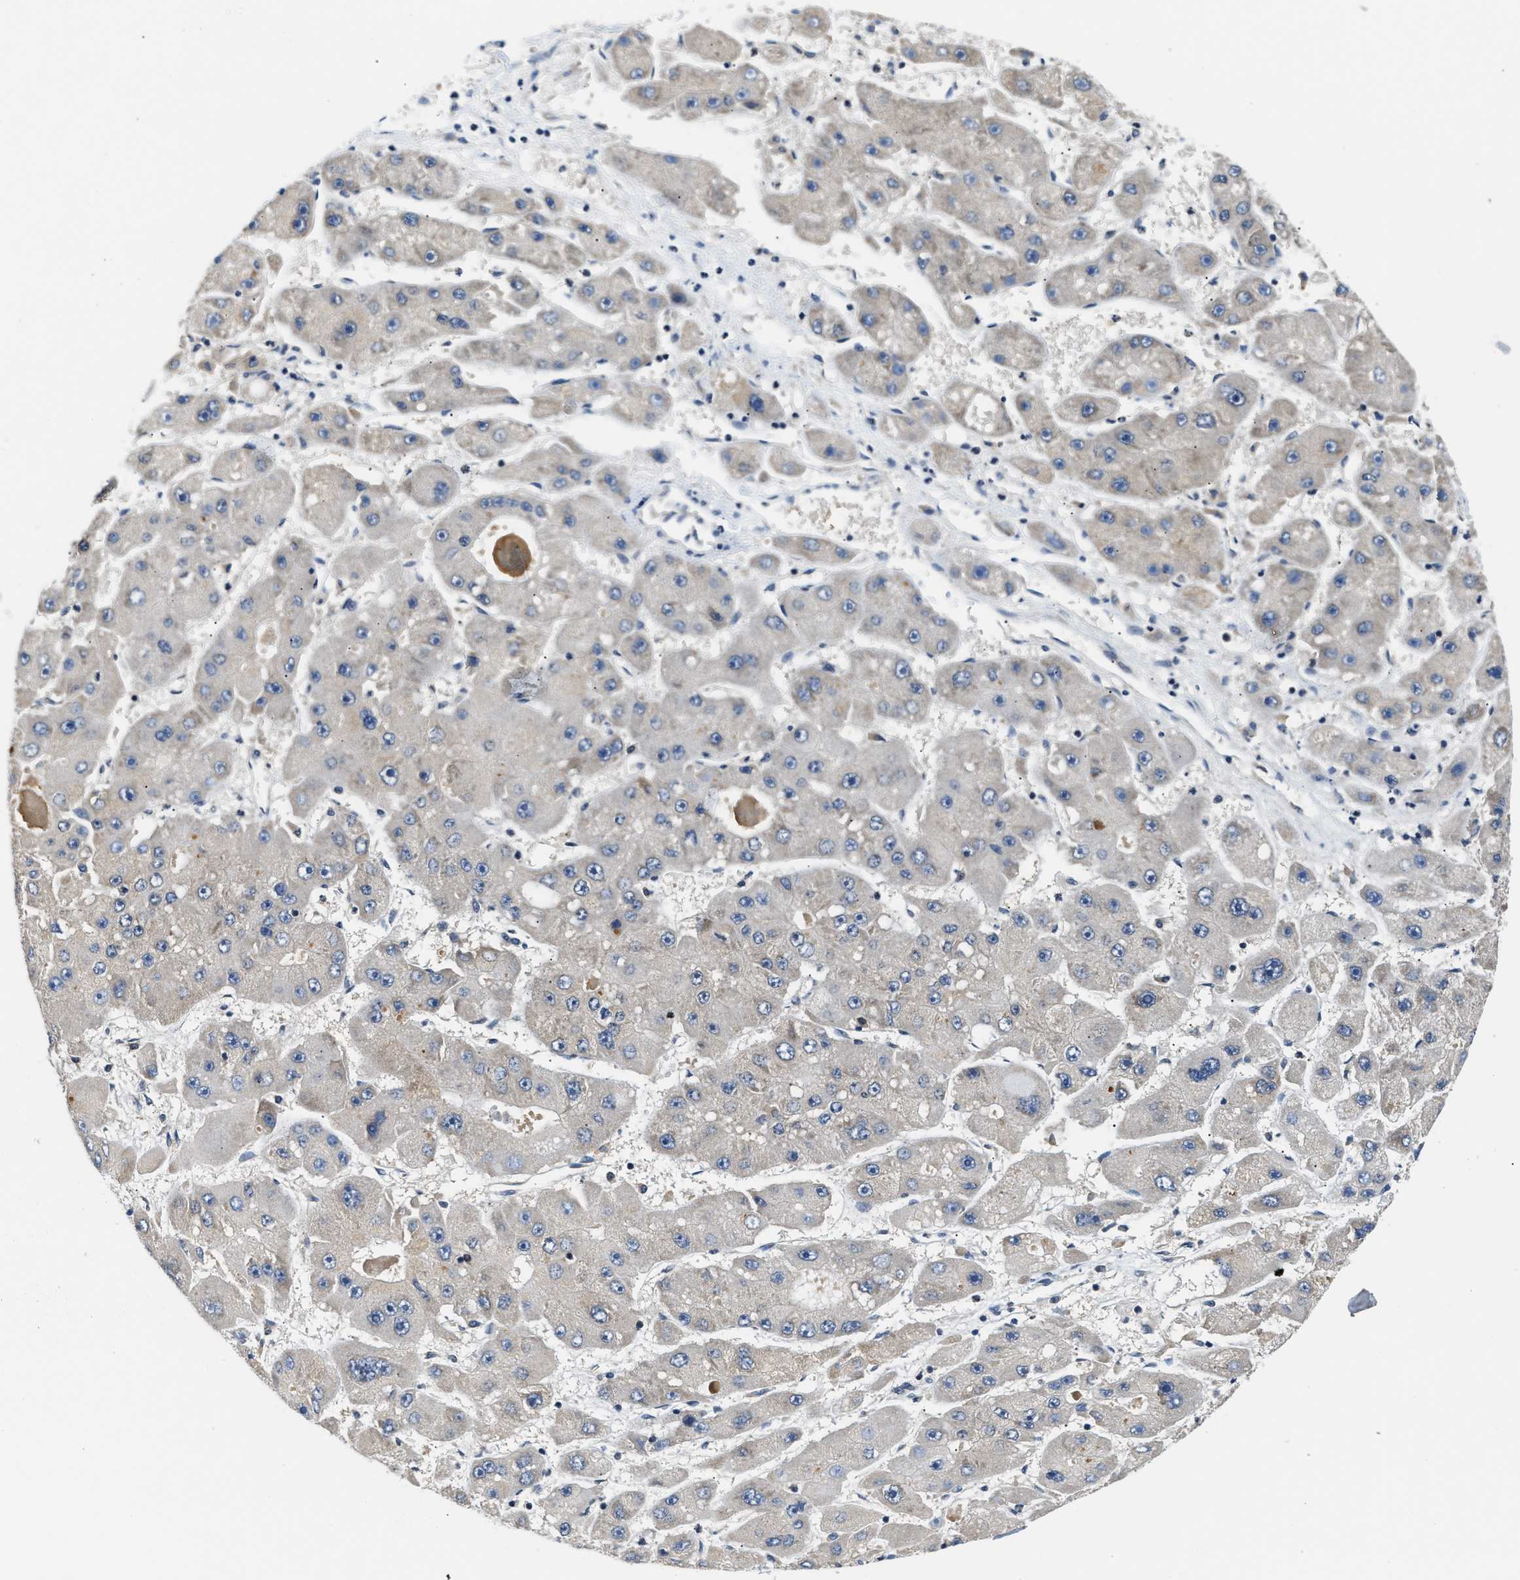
{"staining": {"intensity": "negative", "quantity": "none", "location": "none"}, "tissue": "liver cancer", "cell_type": "Tumor cells", "image_type": "cancer", "snomed": [{"axis": "morphology", "description": "Carcinoma, Hepatocellular, NOS"}, {"axis": "topography", "description": "Liver"}], "caption": "An immunohistochemistry histopathology image of liver cancer (hepatocellular carcinoma) is shown. There is no staining in tumor cells of liver cancer (hepatocellular carcinoma).", "gene": "RAB29", "patient": {"sex": "female", "age": 61}}